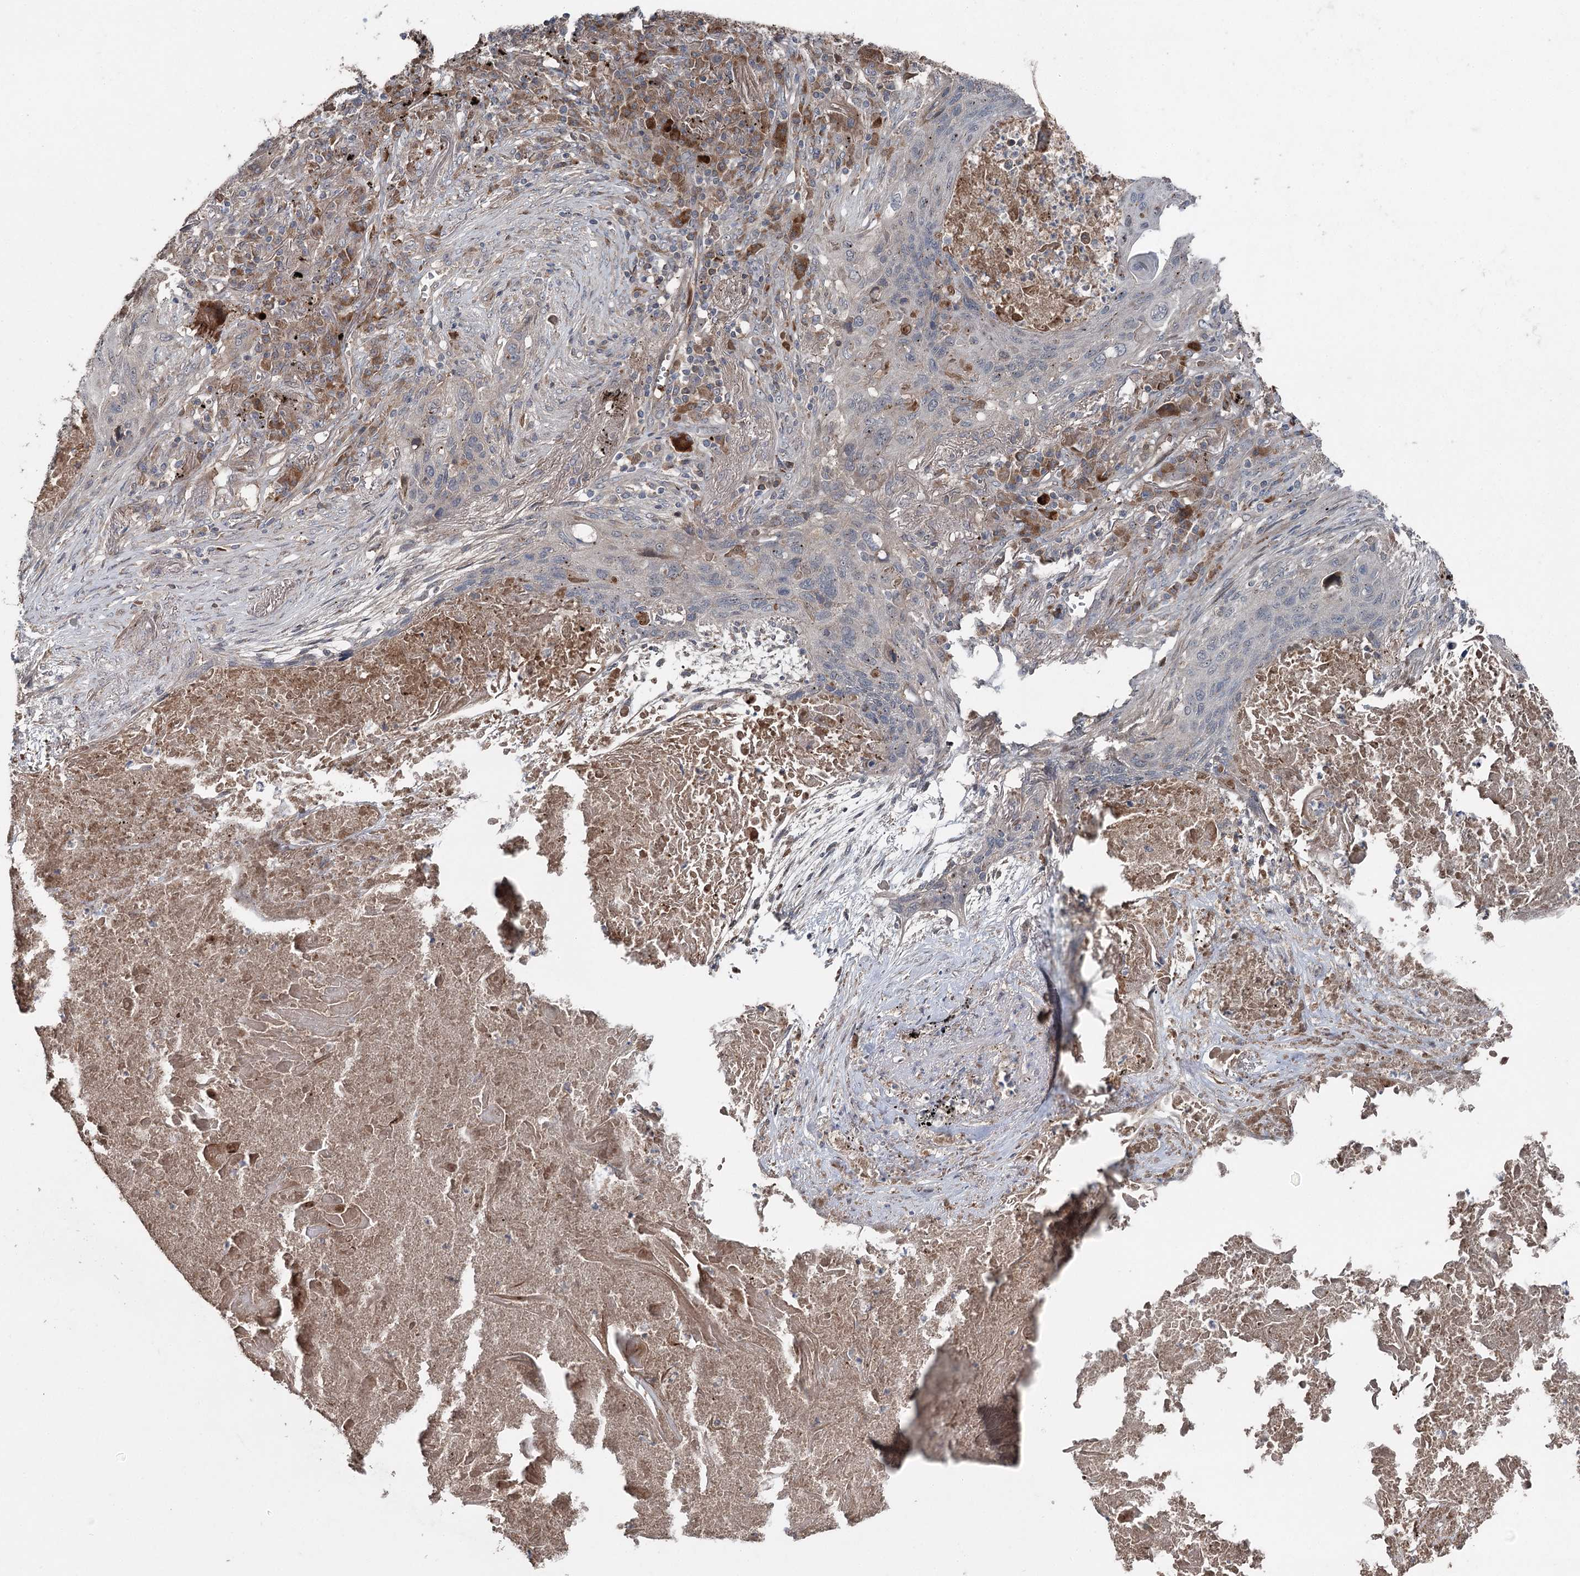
{"staining": {"intensity": "negative", "quantity": "none", "location": "none"}, "tissue": "lung cancer", "cell_type": "Tumor cells", "image_type": "cancer", "snomed": [{"axis": "morphology", "description": "Squamous cell carcinoma, NOS"}, {"axis": "topography", "description": "Lung"}], "caption": "DAB (3,3'-diaminobenzidine) immunohistochemical staining of human lung cancer demonstrates no significant expression in tumor cells.", "gene": "MAPK8IP2", "patient": {"sex": "female", "age": 63}}